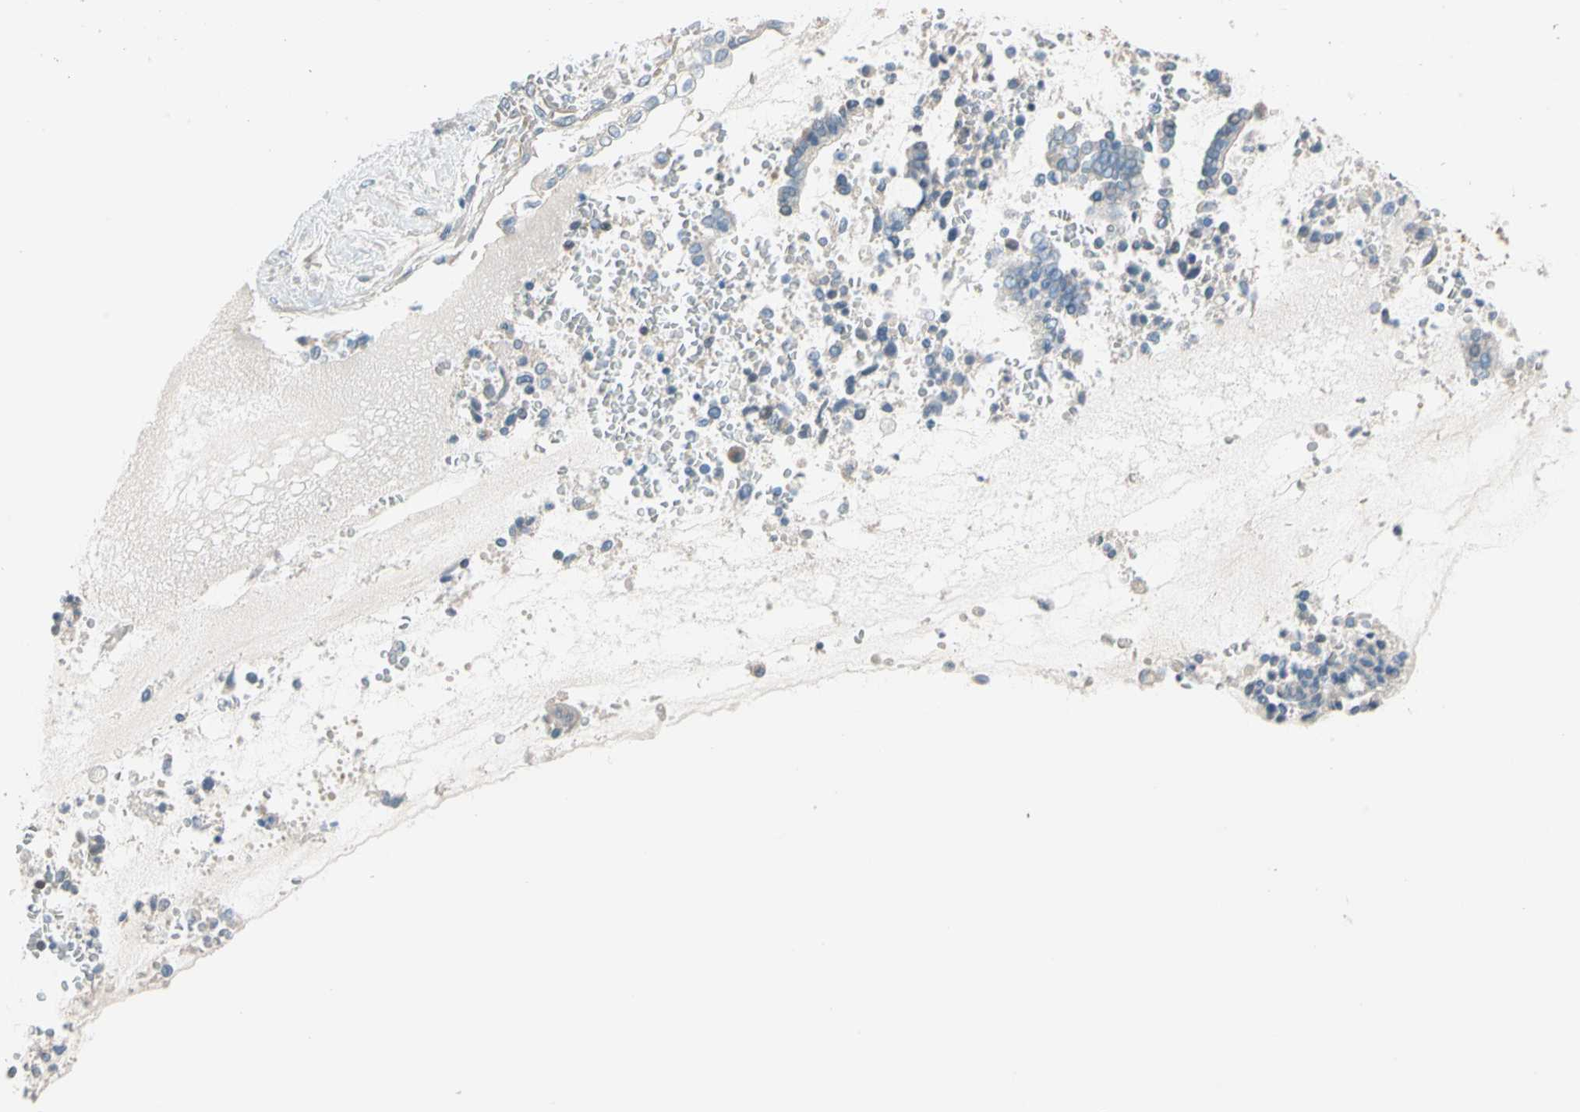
{"staining": {"intensity": "negative", "quantity": "none", "location": "none"}, "tissue": "cervical cancer", "cell_type": "Tumor cells", "image_type": "cancer", "snomed": [{"axis": "morphology", "description": "Adenocarcinoma, NOS"}, {"axis": "topography", "description": "Cervix"}], "caption": "This is an IHC image of cervical cancer. There is no expression in tumor cells.", "gene": "STK40", "patient": {"sex": "female", "age": 44}}